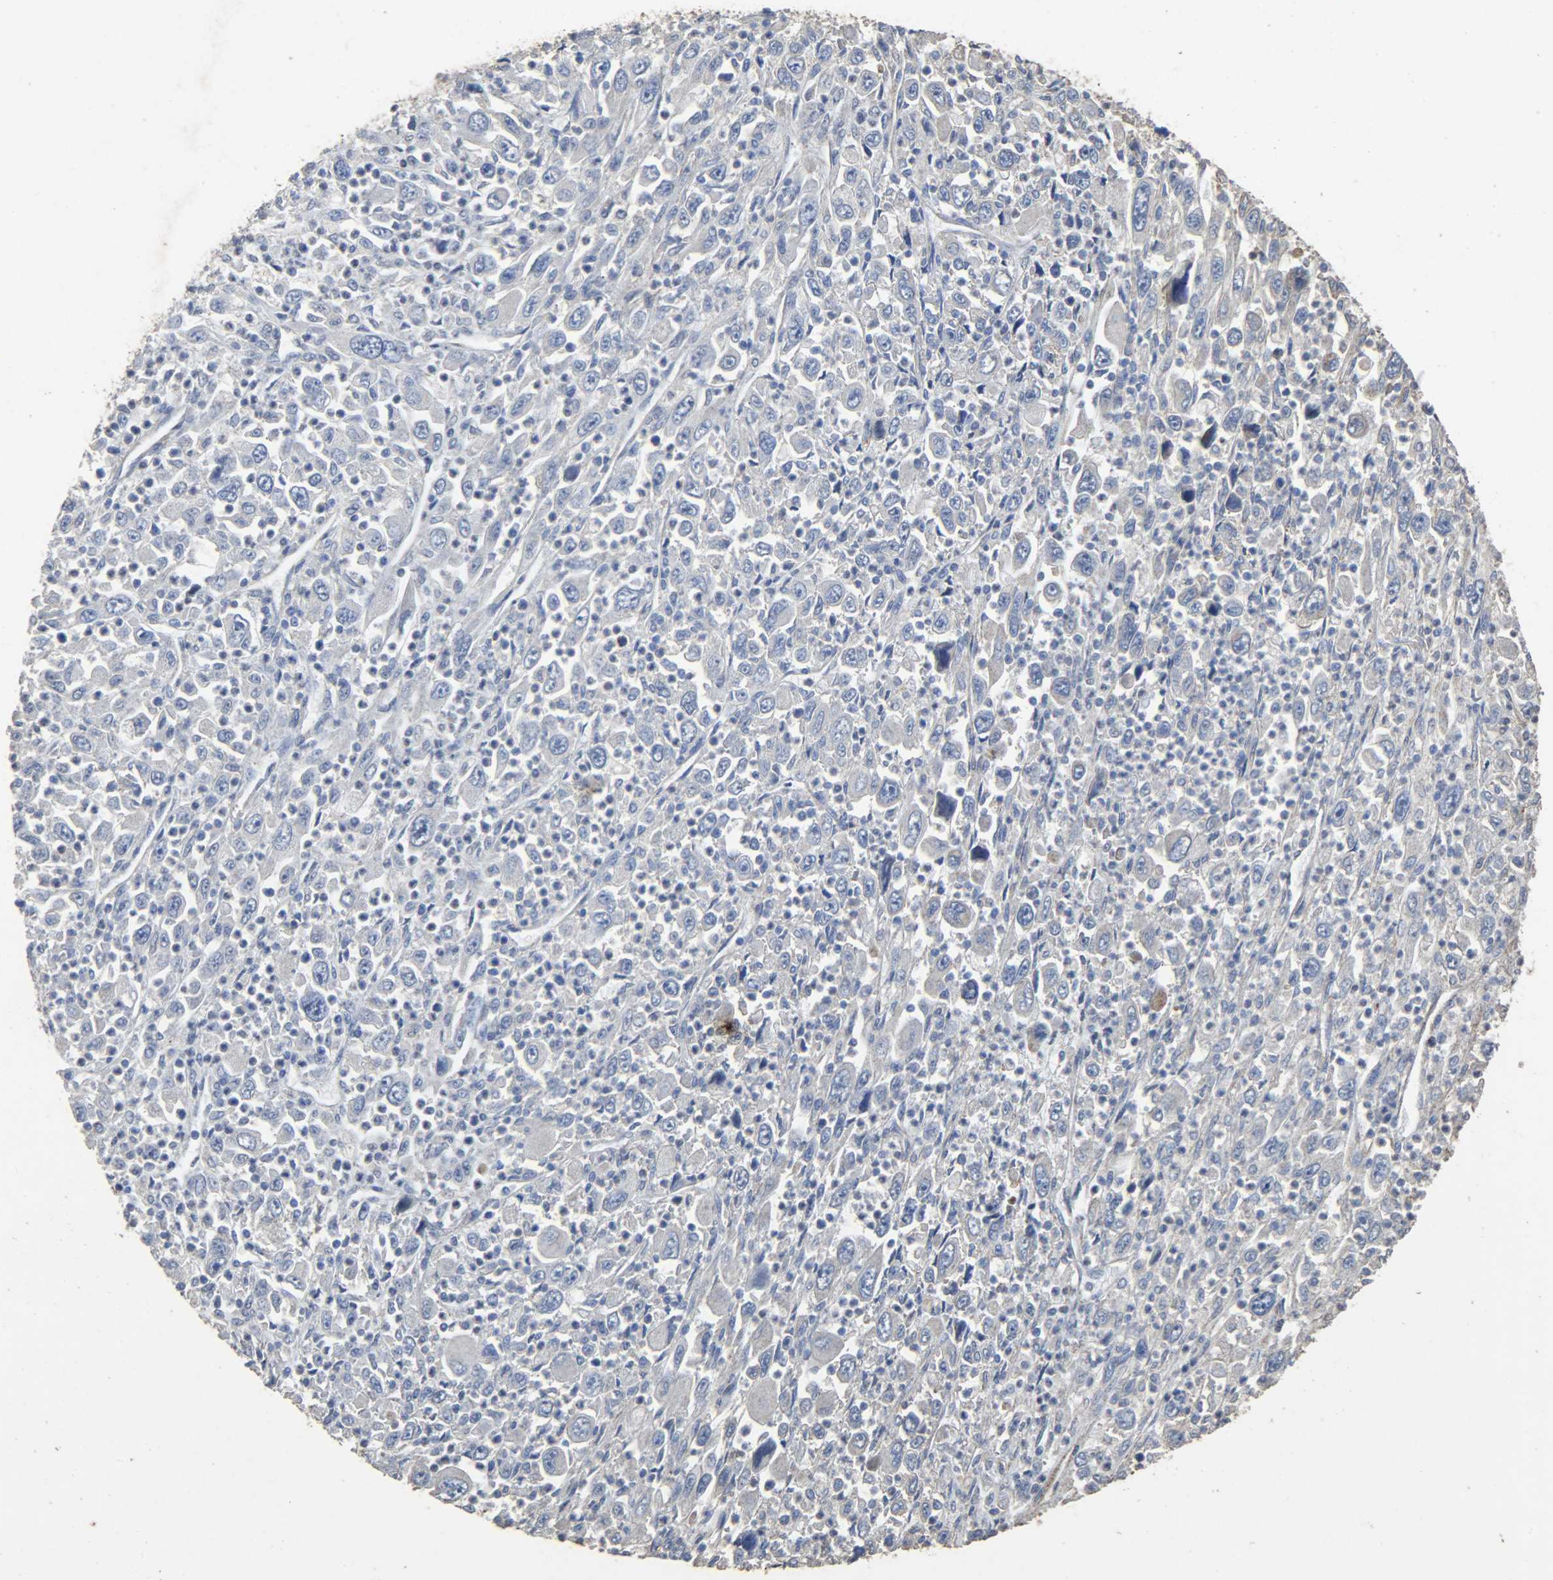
{"staining": {"intensity": "negative", "quantity": "none", "location": "none"}, "tissue": "melanoma", "cell_type": "Tumor cells", "image_type": "cancer", "snomed": [{"axis": "morphology", "description": "Malignant melanoma, Metastatic site"}, {"axis": "topography", "description": "Skin"}], "caption": "IHC of human melanoma demonstrates no expression in tumor cells.", "gene": "TPM4", "patient": {"sex": "female", "age": 56}}